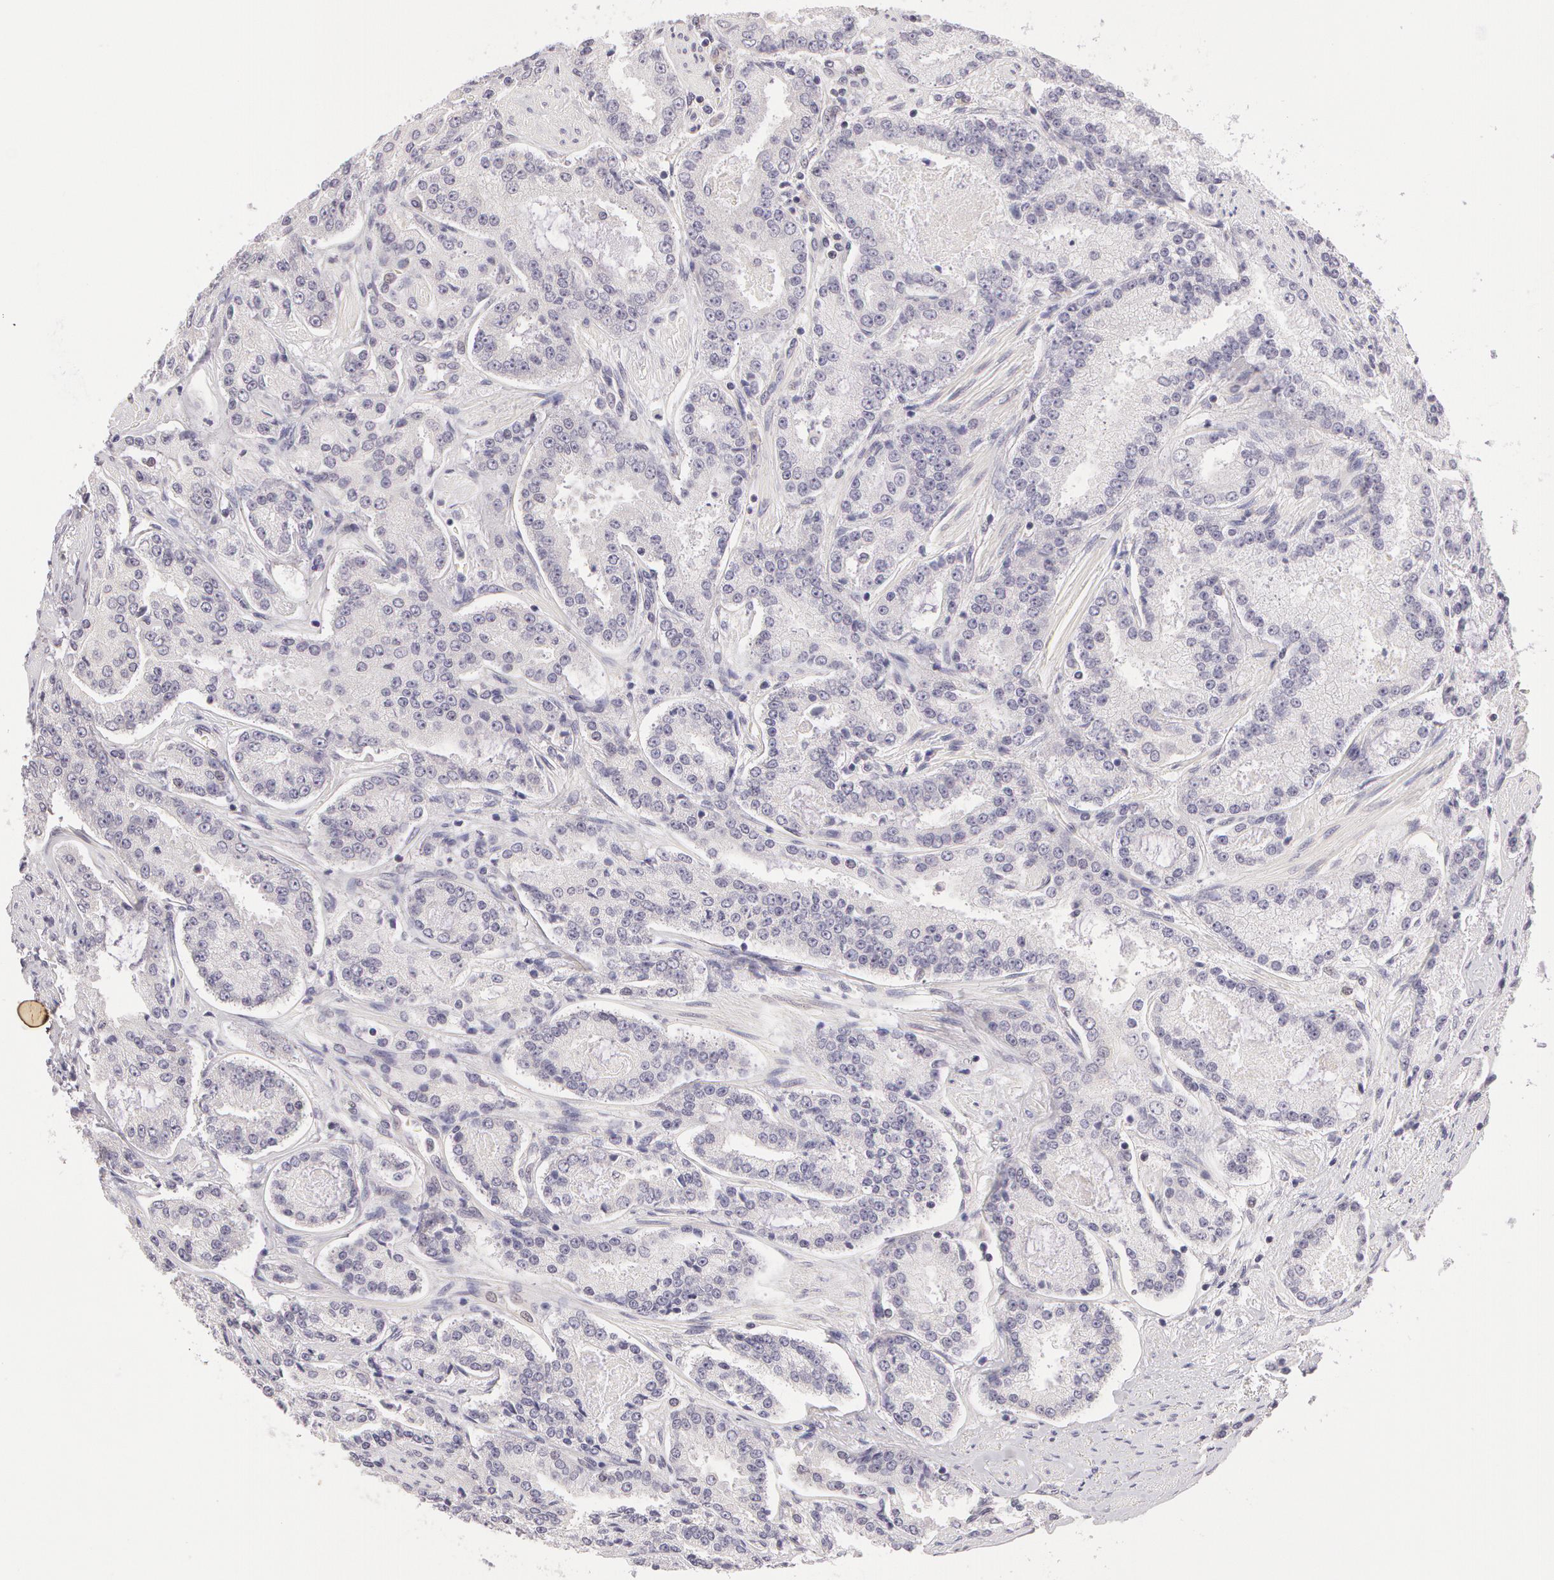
{"staining": {"intensity": "negative", "quantity": "none", "location": "none"}, "tissue": "prostate cancer", "cell_type": "Tumor cells", "image_type": "cancer", "snomed": [{"axis": "morphology", "description": "Adenocarcinoma, Medium grade"}, {"axis": "topography", "description": "Prostate"}], "caption": "The image reveals no staining of tumor cells in prostate cancer.", "gene": "ZNF597", "patient": {"sex": "male", "age": 72}}